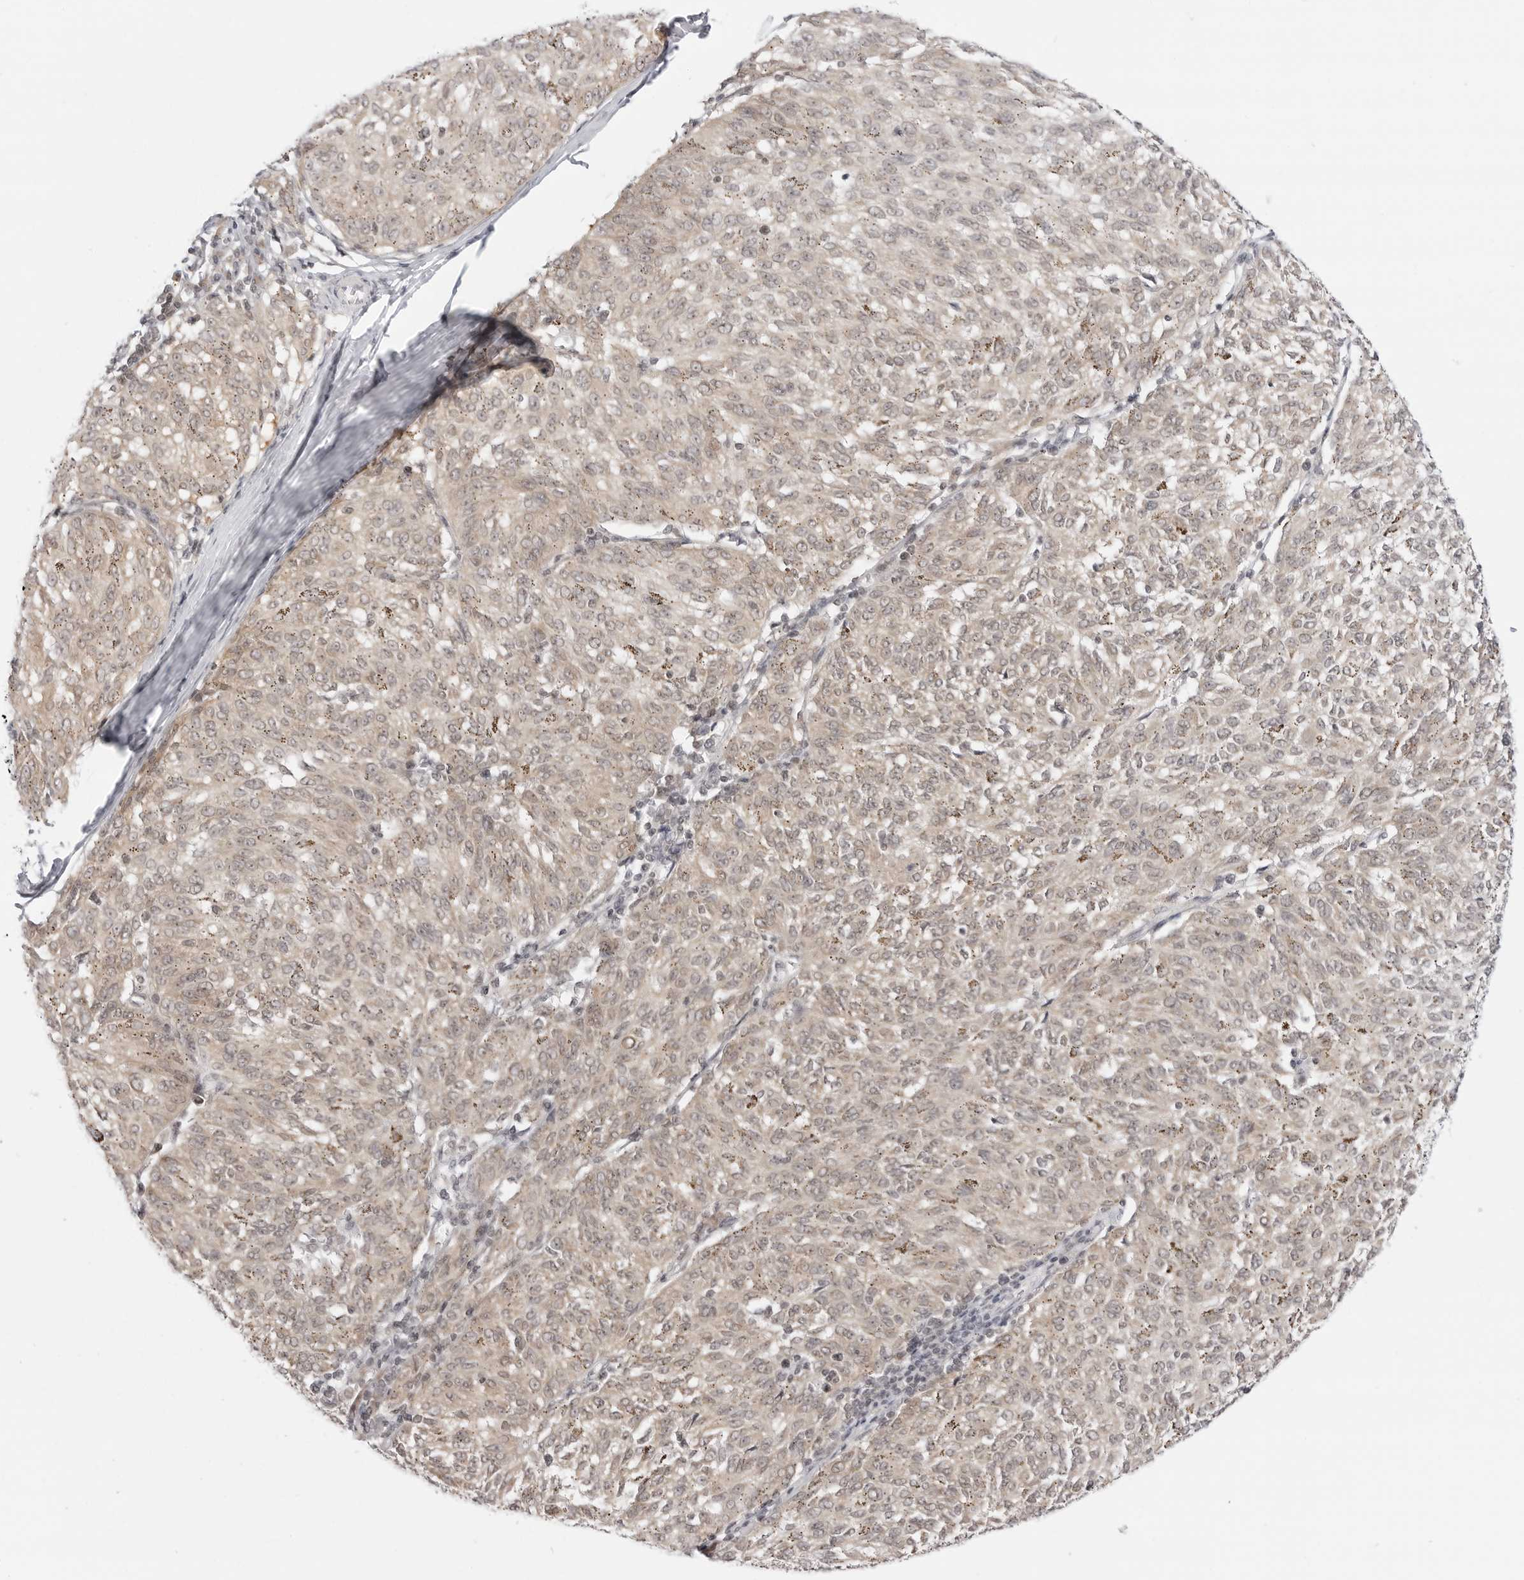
{"staining": {"intensity": "weak", "quantity": ">75%", "location": "cytoplasmic/membranous"}, "tissue": "melanoma", "cell_type": "Tumor cells", "image_type": "cancer", "snomed": [{"axis": "morphology", "description": "Malignant melanoma, NOS"}, {"axis": "topography", "description": "Skin"}], "caption": "Protein expression analysis of human malignant melanoma reveals weak cytoplasmic/membranous expression in about >75% of tumor cells. The staining was performed using DAB (3,3'-diaminobenzidine), with brown indicating positive protein expression. Nuclei are stained blue with hematoxylin.", "gene": "PPP2R5C", "patient": {"sex": "female", "age": 72}}